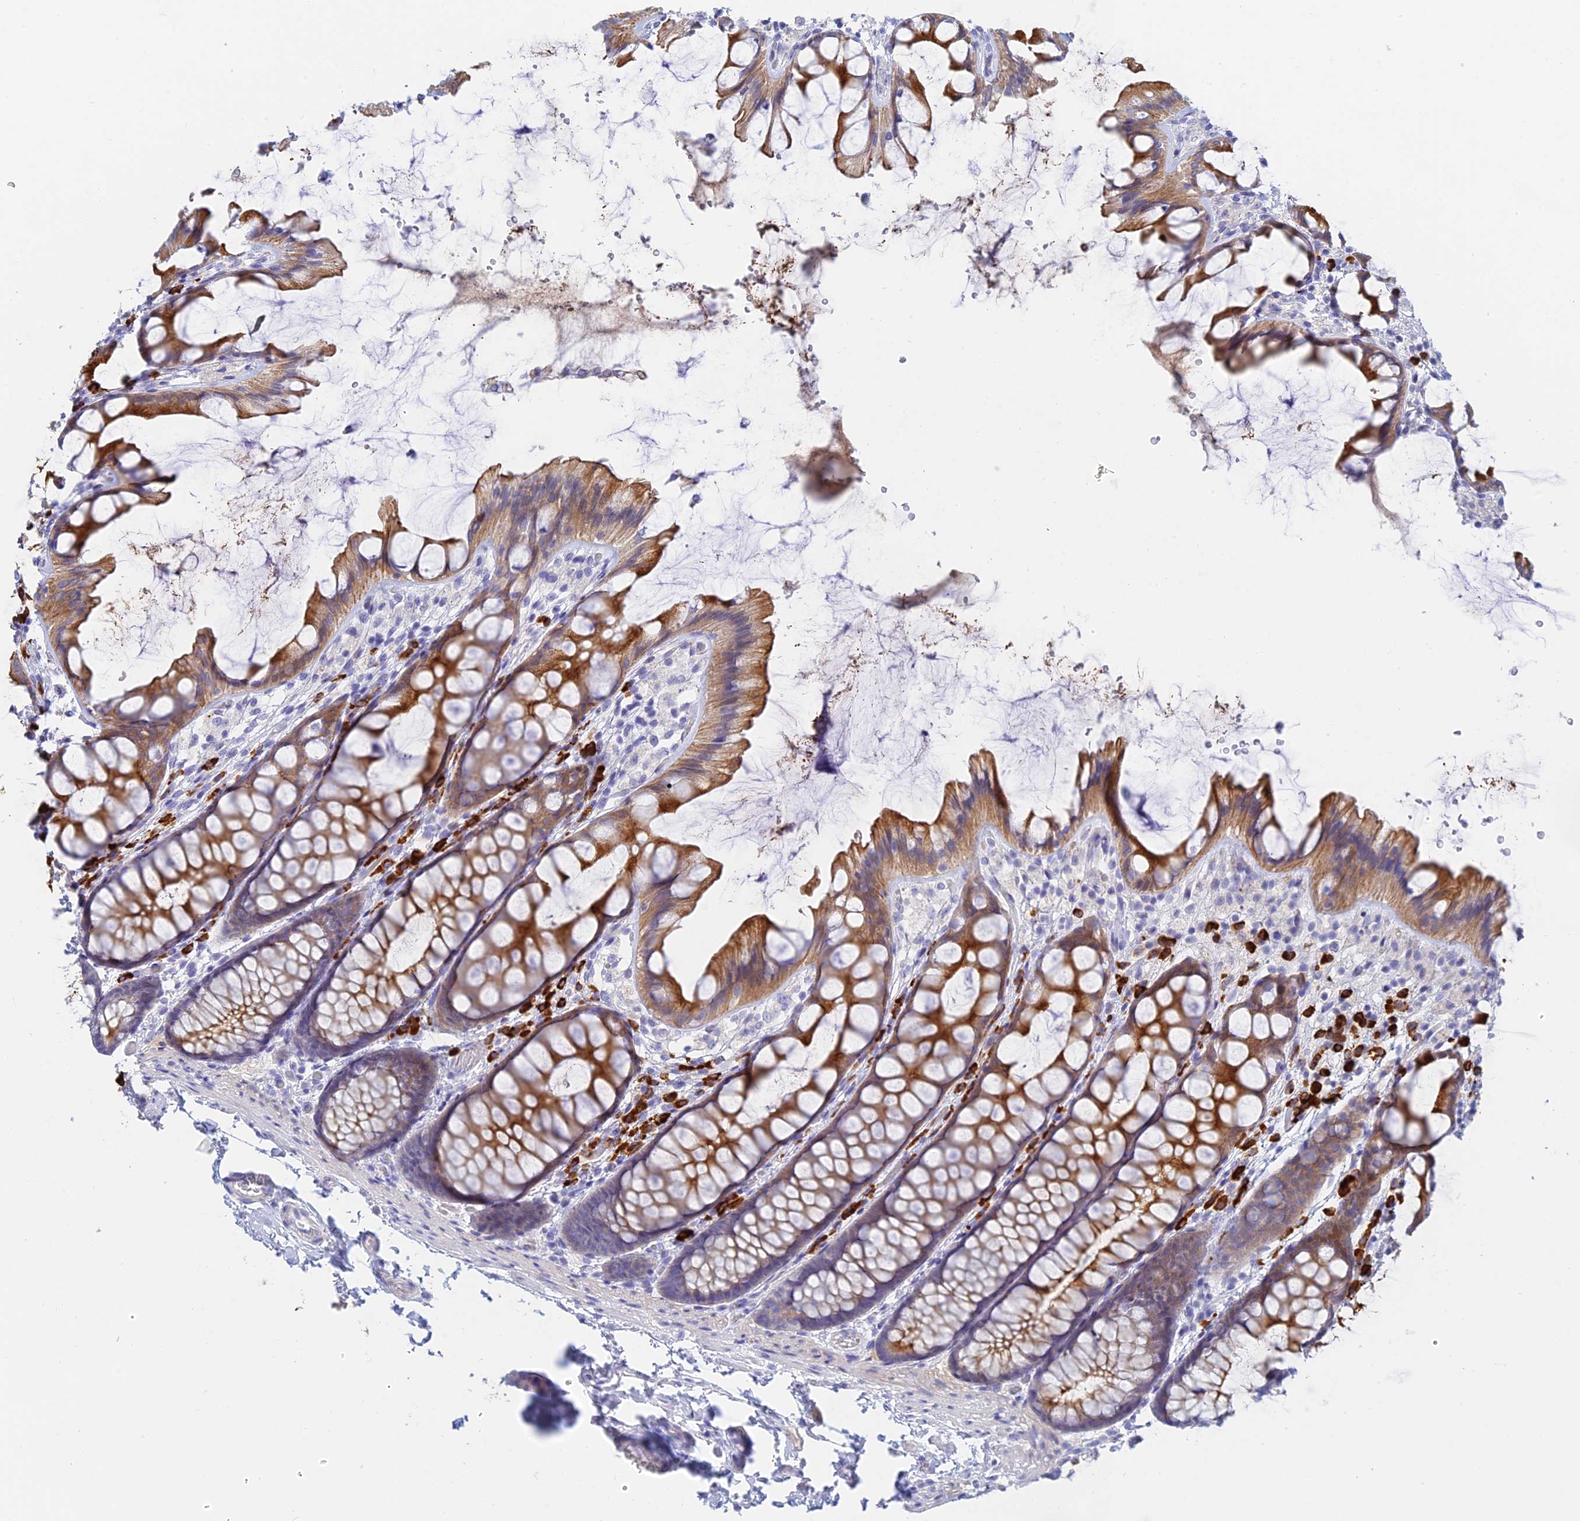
{"staining": {"intensity": "negative", "quantity": "none", "location": "none"}, "tissue": "colon", "cell_type": "Endothelial cells", "image_type": "normal", "snomed": [{"axis": "morphology", "description": "Normal tissue, NOS"}, {"axis": "topography", "description": "Colon"}], "caption": "This image is of normal colon stained with immunohistochemistry (IHC) to label a protein in brown with the nuclei are counter-stained blue. There is no expression in endothelial cells.", "gene": "CEP152", "patient": {"sex": "male", "age": 47}}